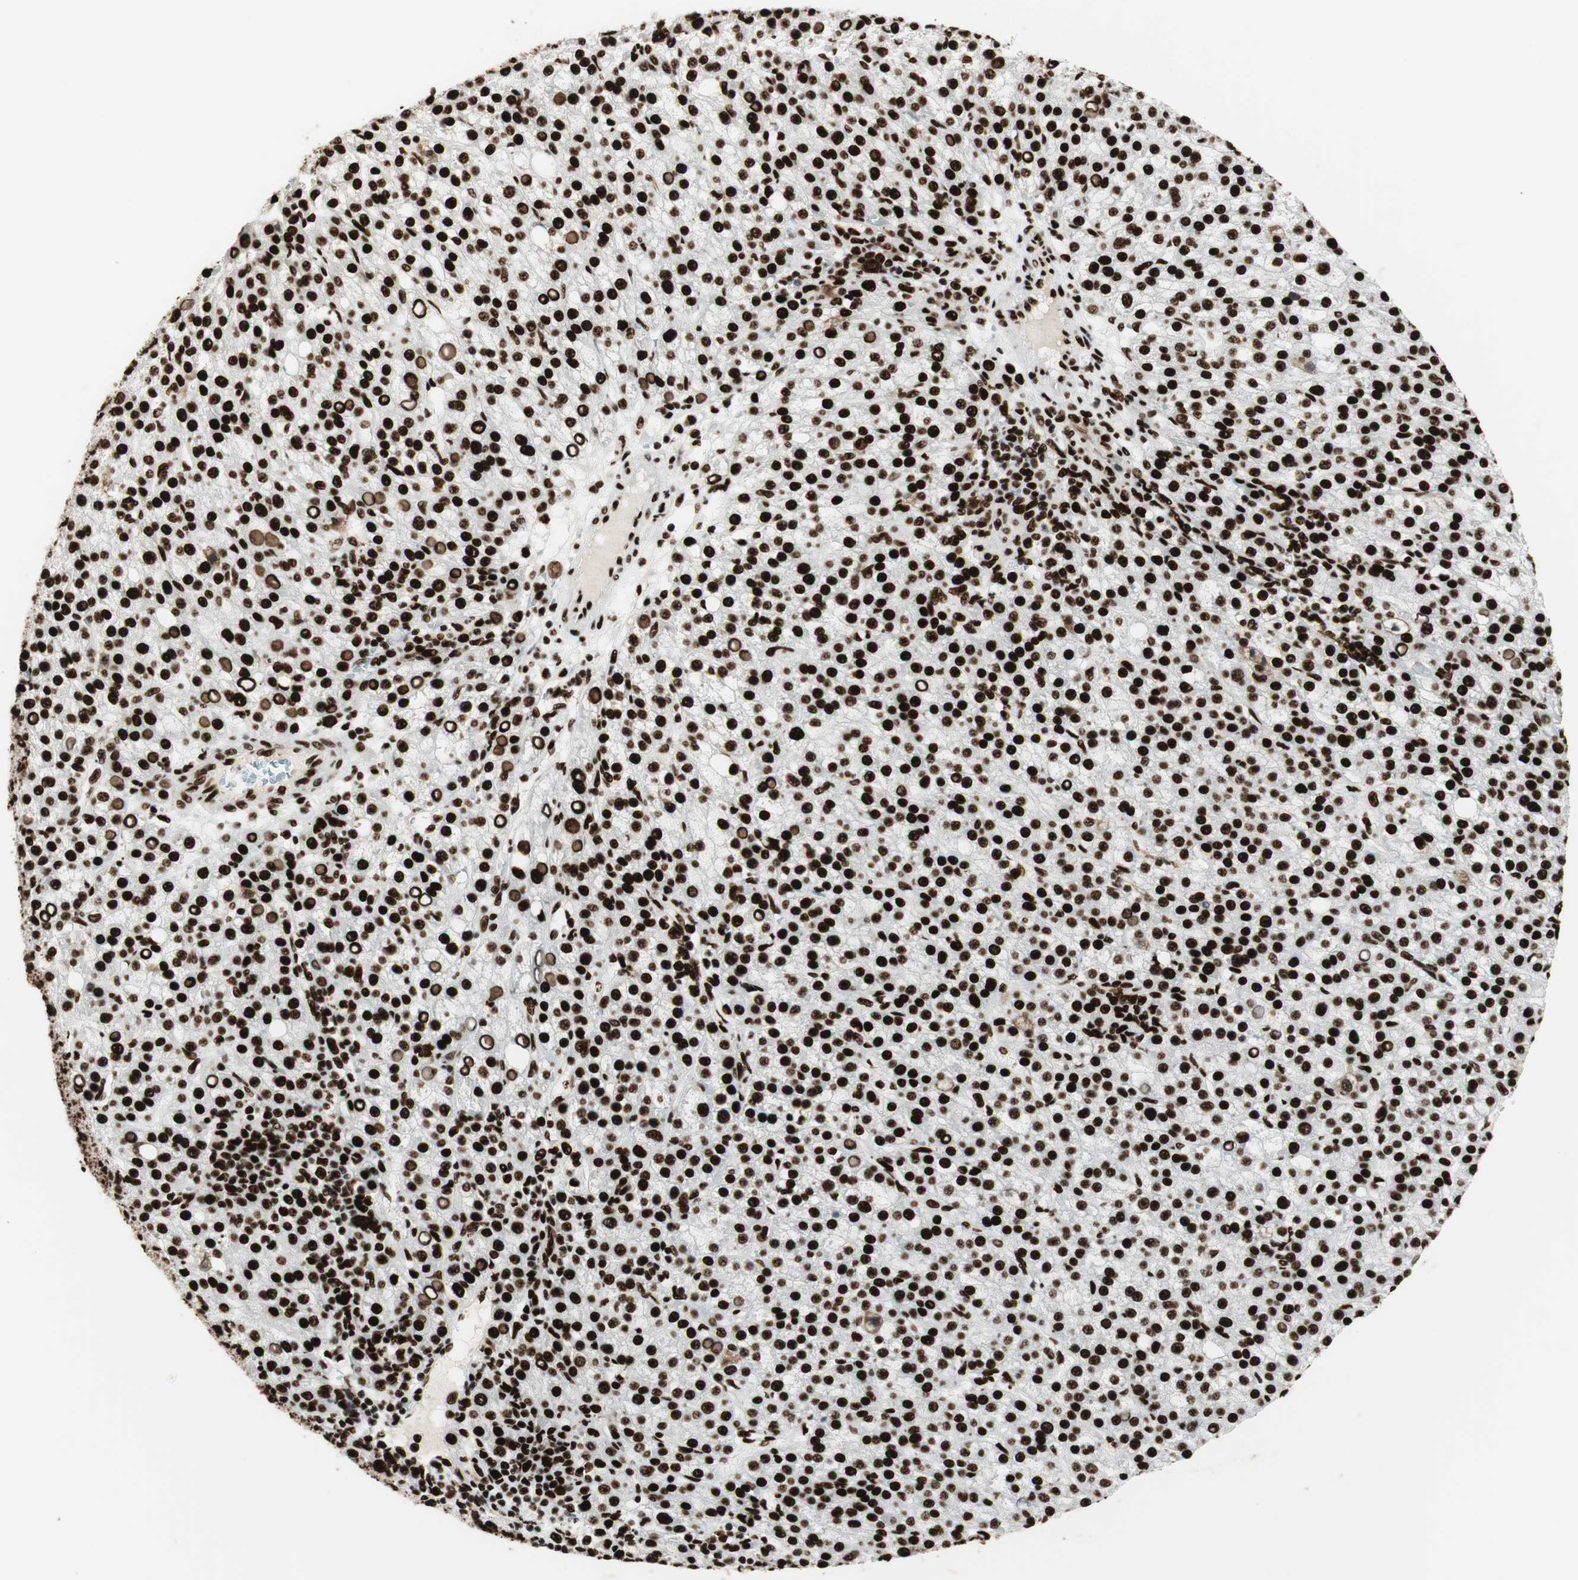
{"staining": {"intensity": "strong", "quantity": ">75%", "location": "nuclear"}, "tissue": "liver cancer", "cell_type": "Tumor cells", "image_type": "cancer", "snomed": [{"axis": "morphology", "description": "Carcinoma, Hepatocellular, NOS"}, {"axis": "topography", "description": "Liver"}], "caption": "About >75% of tumor cells in human liver hepatocellular carcinoma demonstrate strong nuclear protein staining as visualized by brown immunohistochemical staining.", "gene": "PSME3", "patient": {"sex": "female", "age": 58}}